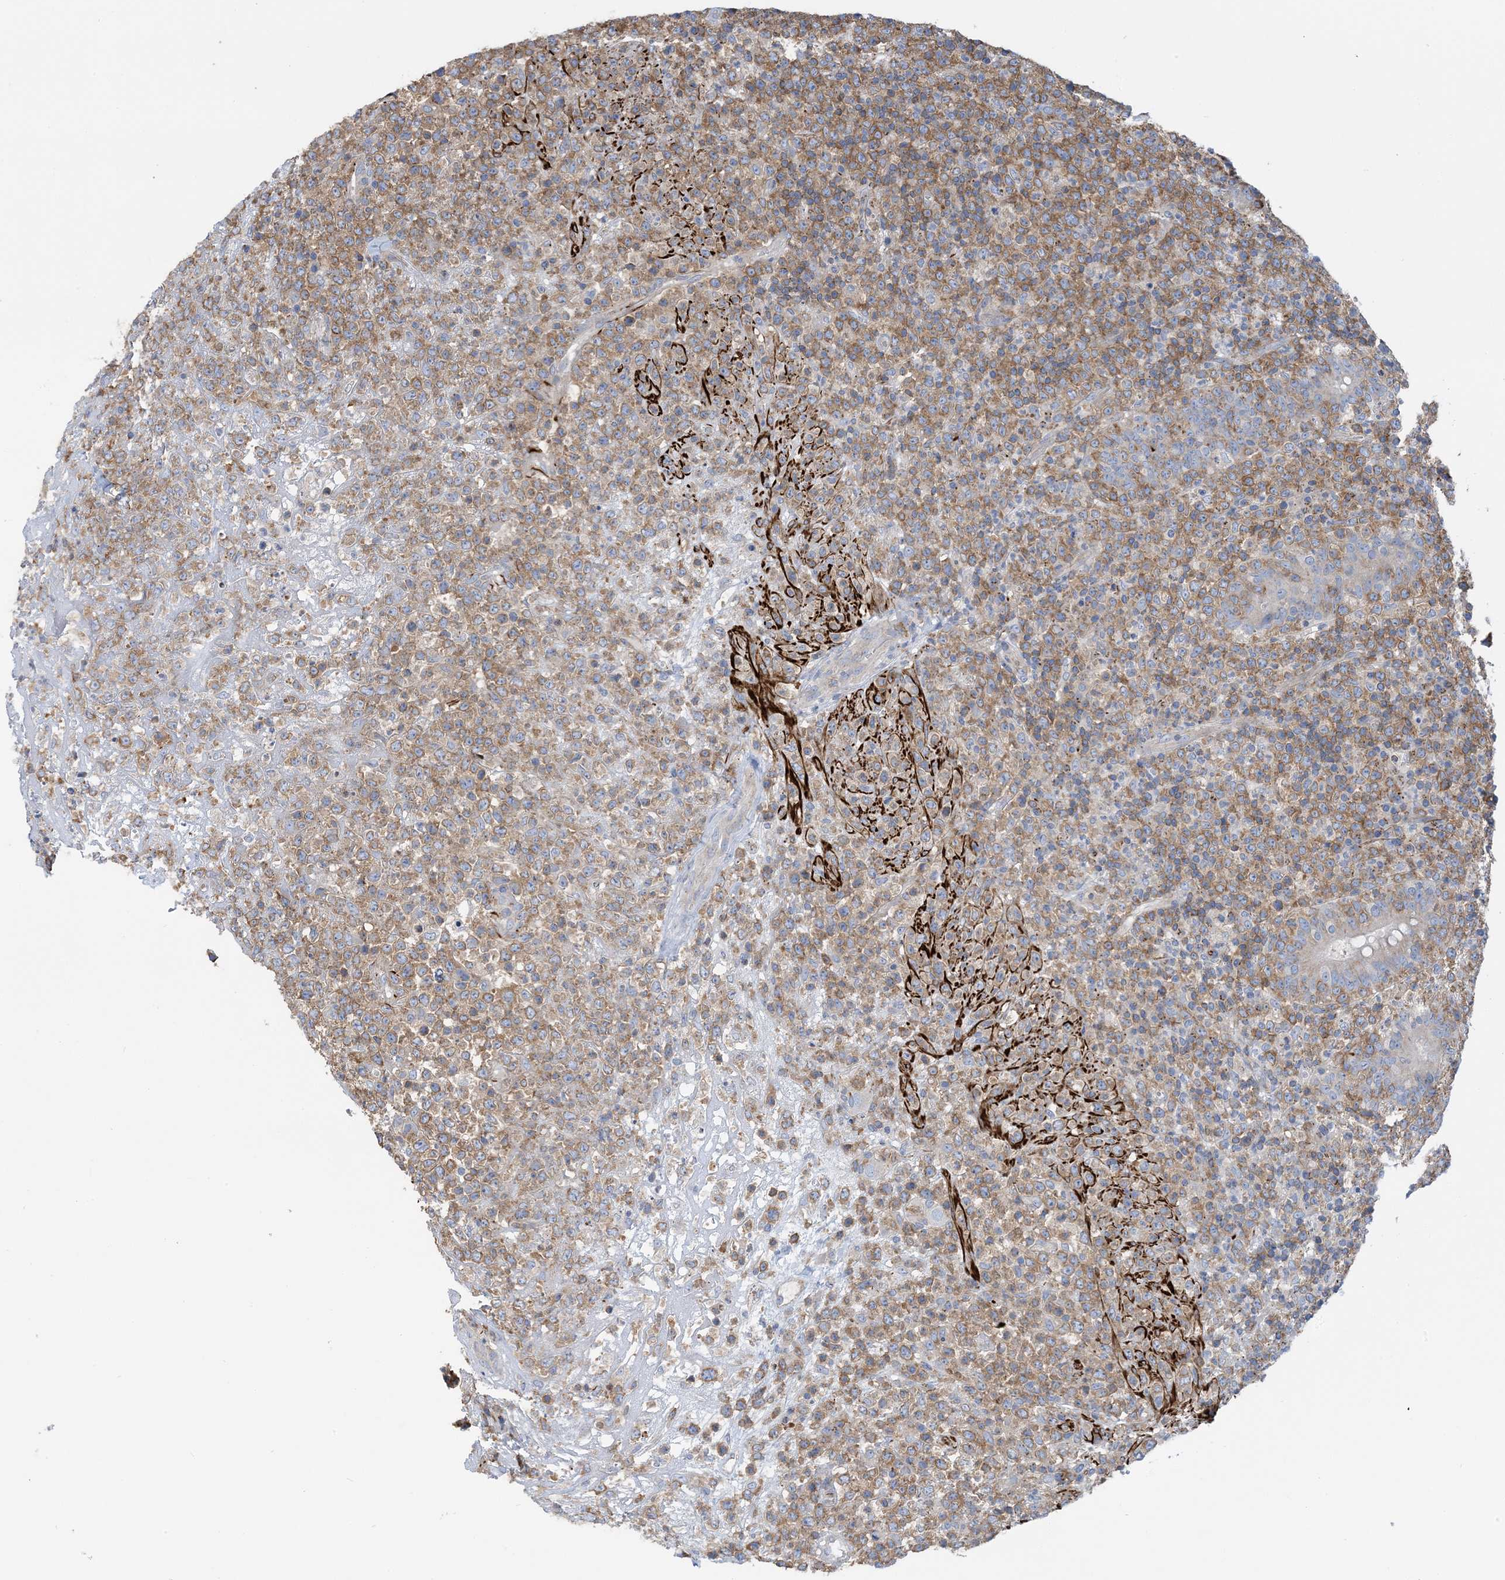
{"staining": {"intensity": "moderate", "quantity": ">75%", "location": "cytoplasmic/membranous"}, "tissue": "lymphoma", "cell_type": "Tumor cells", "image_type": "cancer", "snomed": [{"axis": "morphology", "description": "Malignant lymphoma, non-Hodgkin's type, High grade"}, {"axis": "topography", "description": "Colon"}], "caption": "Protein expression analysis of human lymphoma reveals moderate cytoplasmic/membranous expression in approximately >75% of tumor cells.", "gene": "CALHM5", "patient": {"sex": "female", "age": 53}}